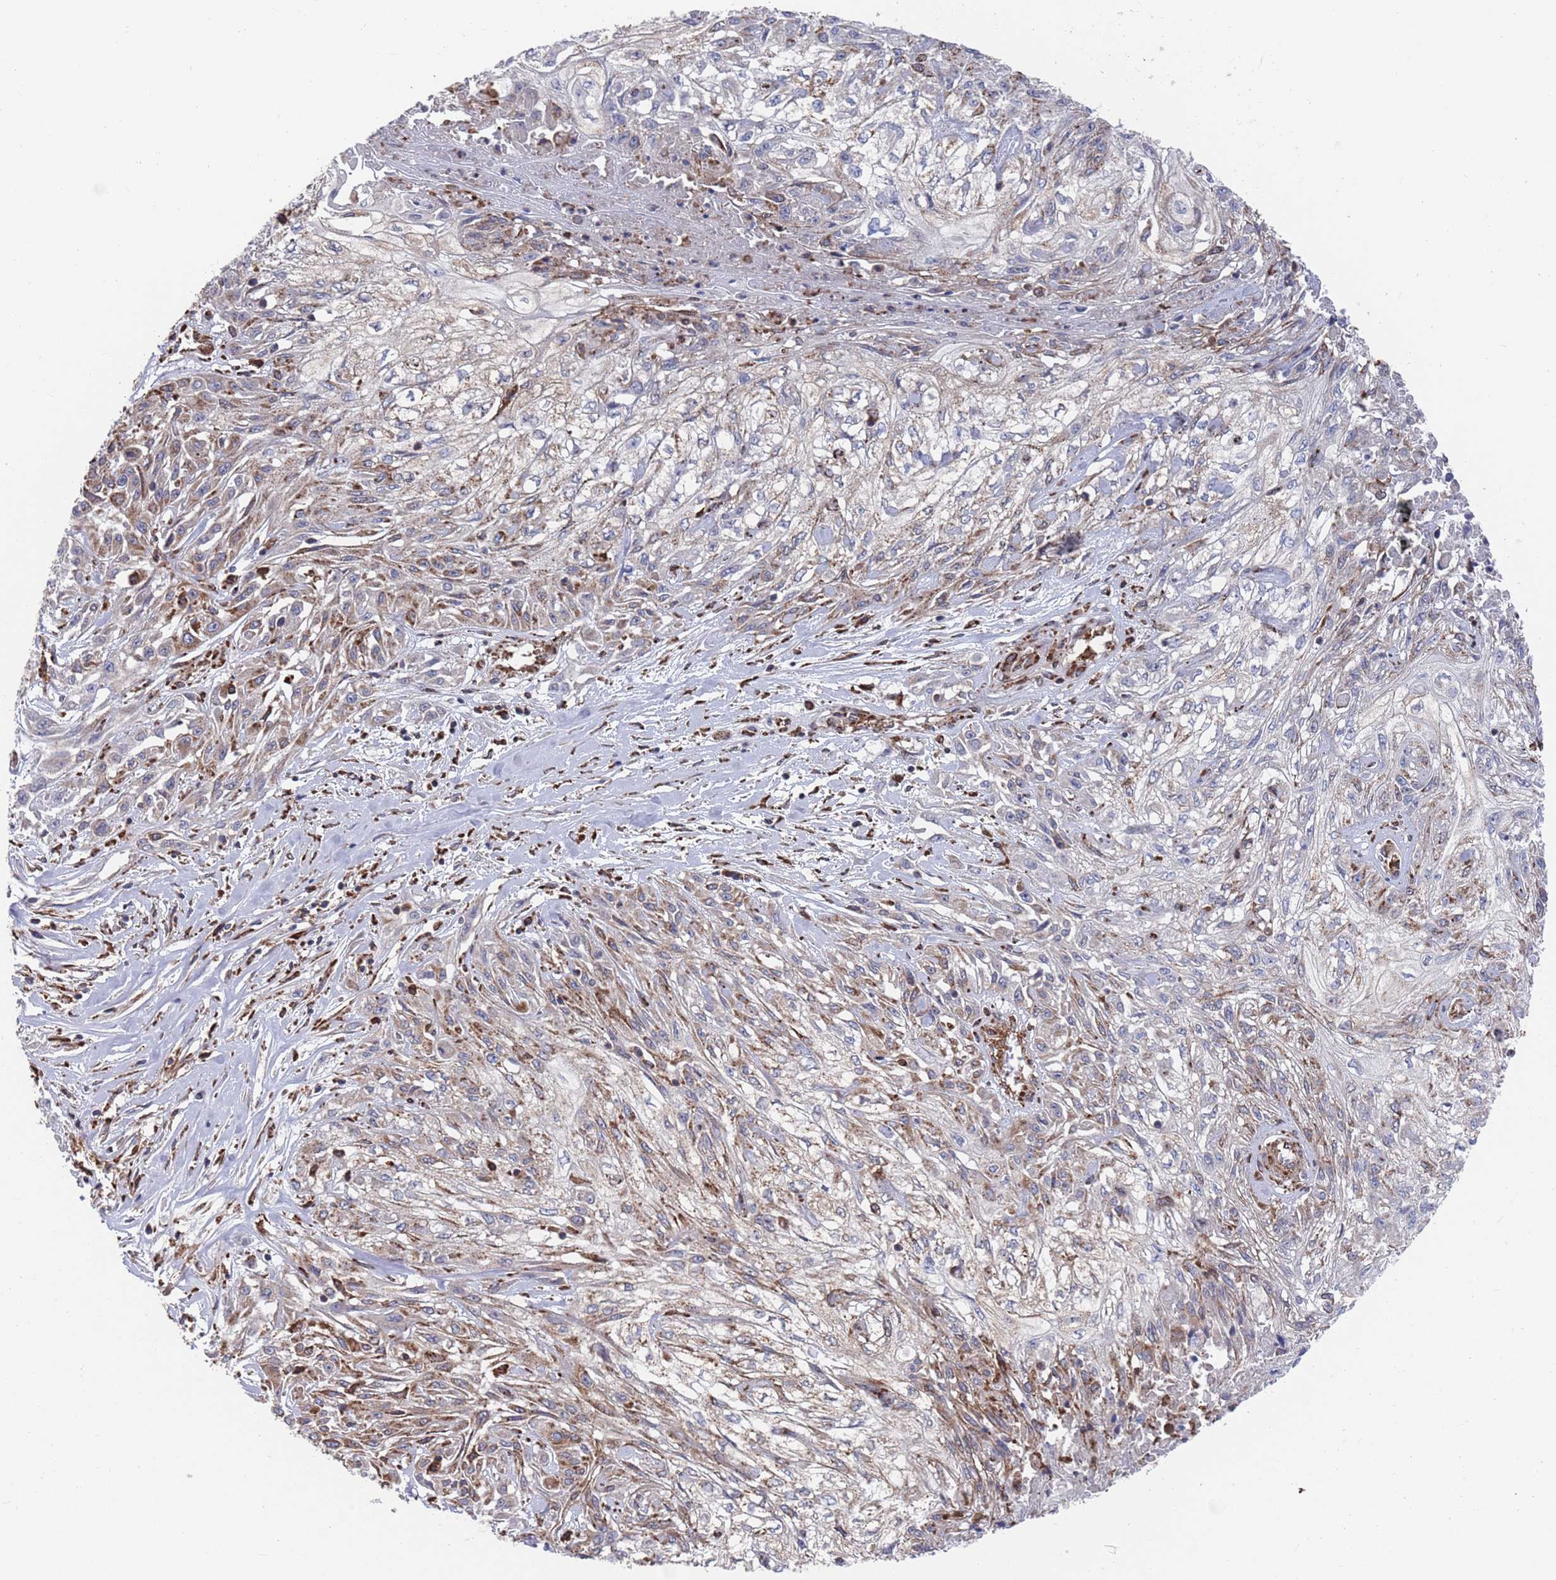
{"staining": {"intensity": "moderate", "quantity": "<25%", "location": "cytoplasmic/membranous"}, "tissue": "skin cancer", "cell_type": "Tumor cells", "image_type": "cancer", "snomed": [{"axis": "morphology", "description": "Squamous cell carcinoma, NOS"}, {"axis": "morphology", "description": "Squamous cell carcinoma, metastatic, NOS"}, {"axis": "topography", "description": "Skin"}, {"axis": "topography", "description": "Lymph node"}], "caption": "An image of human skin cancer stained for a protein shows moderate cytoplasmic/membranous brown staining in tumor cells.", "gene": "GID8", "patient": {"sex": "male", "age": 75}}